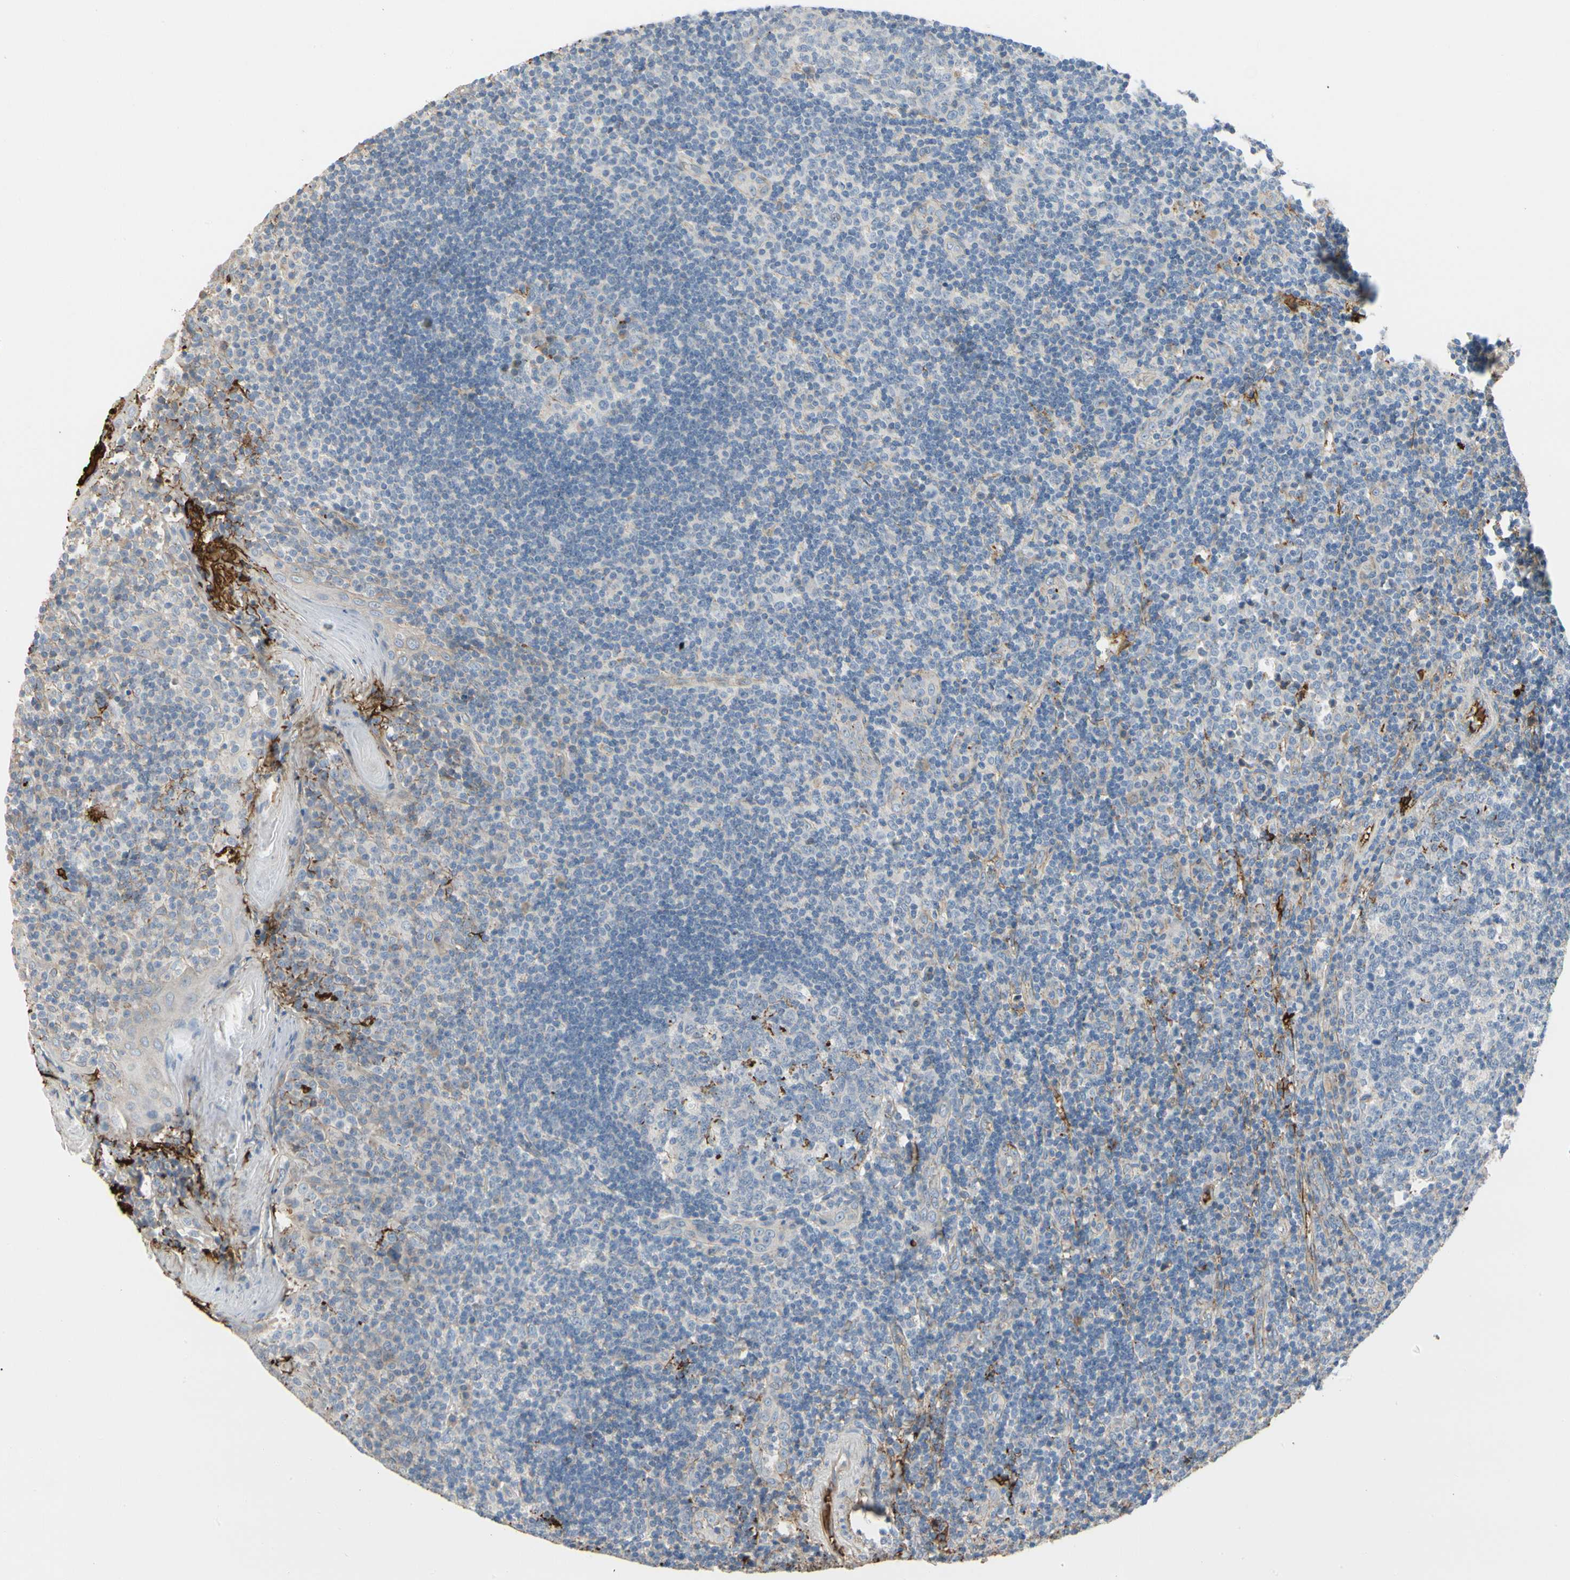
{"staining": {"intensity": "negative", "quantity": "none", "location": "none"}, "tissue": "tonsil", "cell_type": "Germinal center cells", "image_type": "normal", "snomed": [{"axis": "morphology", "description": "Normal tissue, NOS"}, {"axis": "topography", "description": "Tonsil"}], "caption": "Image shows no significant protein expression in germinal center cells of normal tonsil. (DAB (3,3'-diaminobenzidine) IHC, high magnification).", "gene": "FGB", "patient": {"sex": "female", "age": 40}}